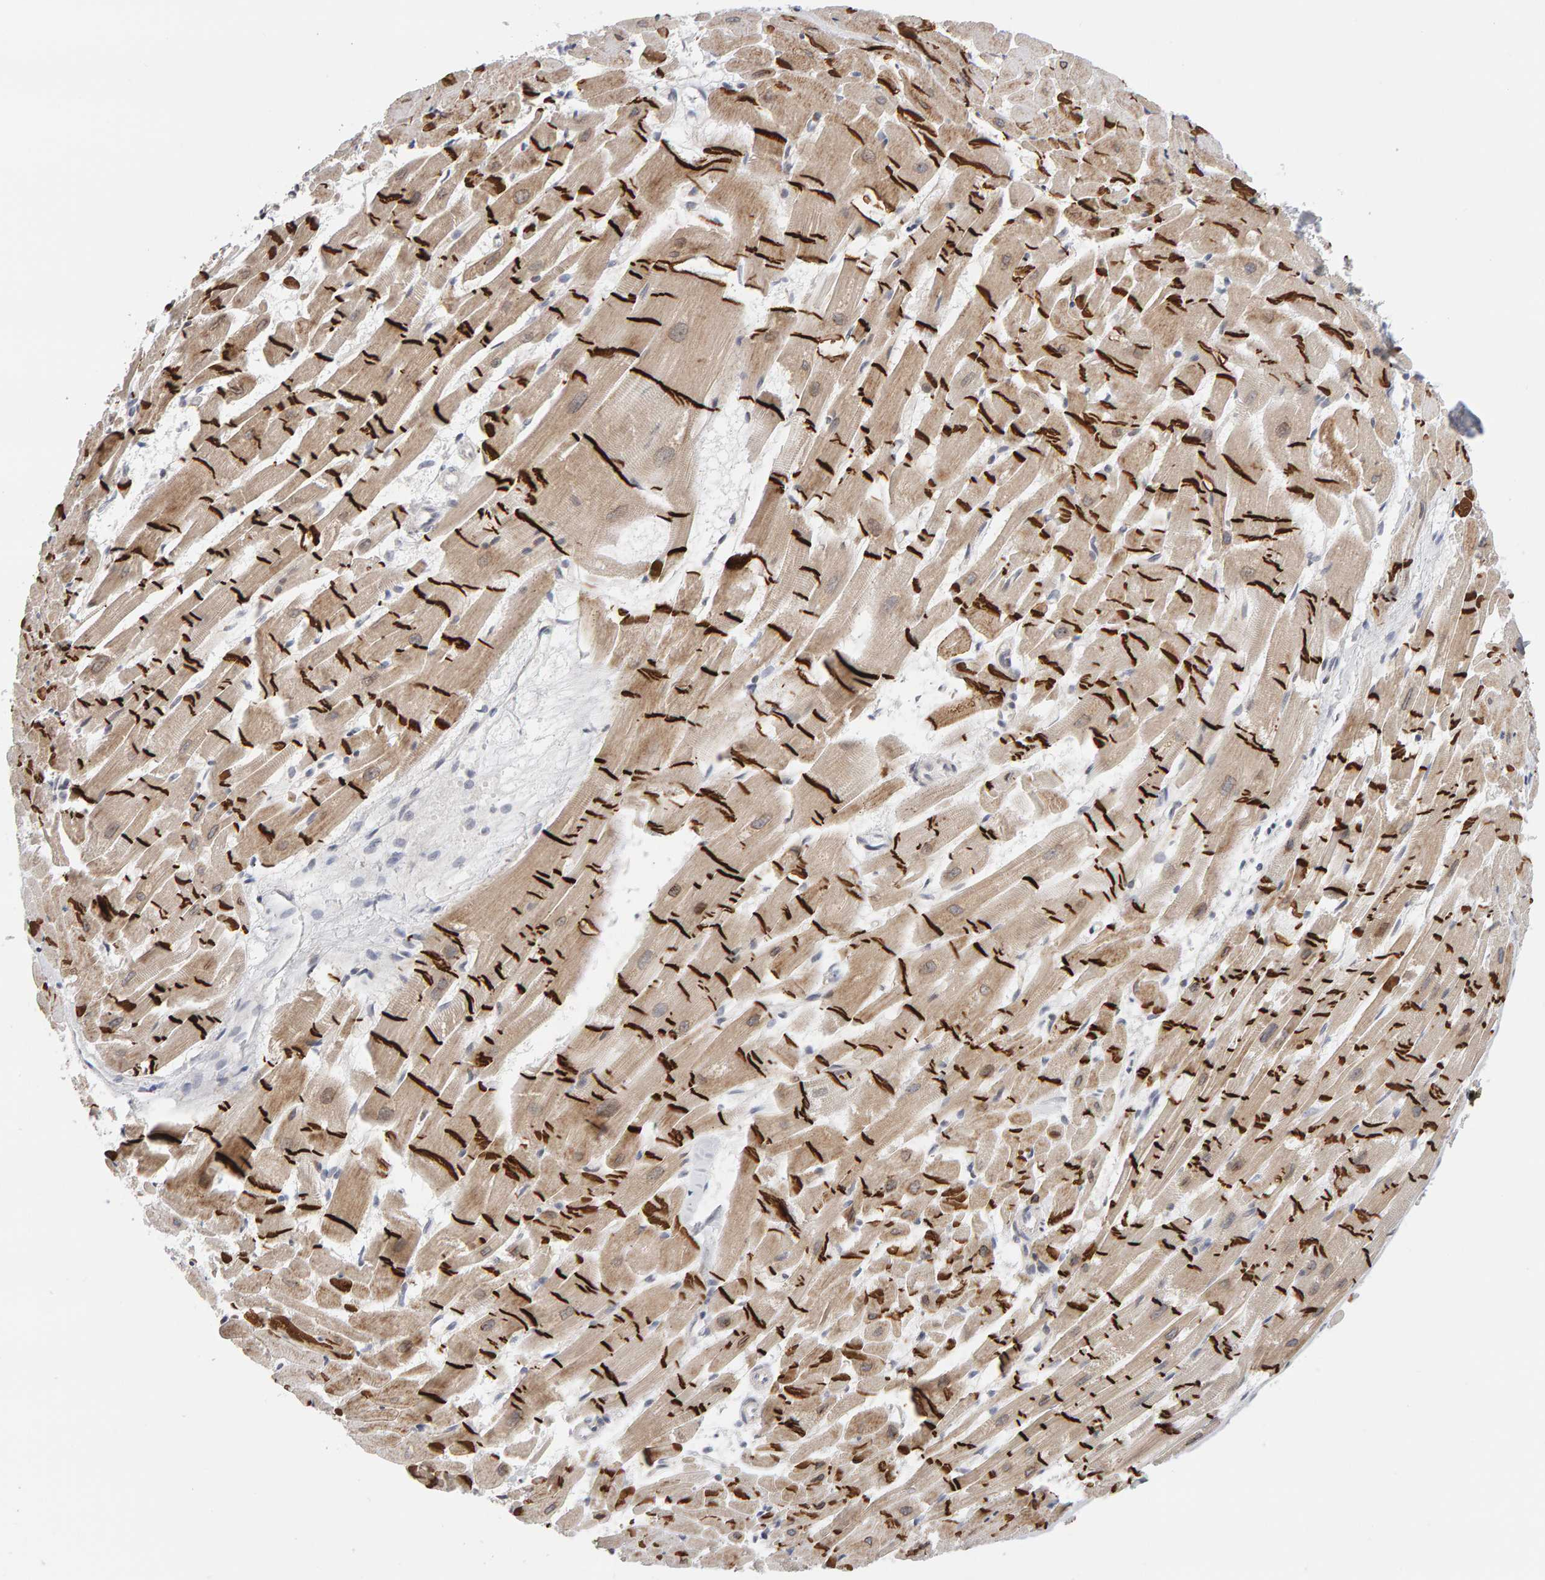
{"staining": {"intensity": "strong", "quantity": ">75%", "location": "cytoplasmic/membranous"}, "tissue": "heart muscle", "cell_type": "Cardiomyocytes", "image_type": "normal", "snomed": [{"axis": "morphology", "description": "Normal tissue, NOS"}, {"axis": "topography", "description": "Heart"}], "caption": "Strong cytoplasmic/membranous expression is present in approximately >75% of cardiomyocytes in normal heart muscle.", "gene": "HNF4A", "patient": {"sex": "female", "age": 19}}